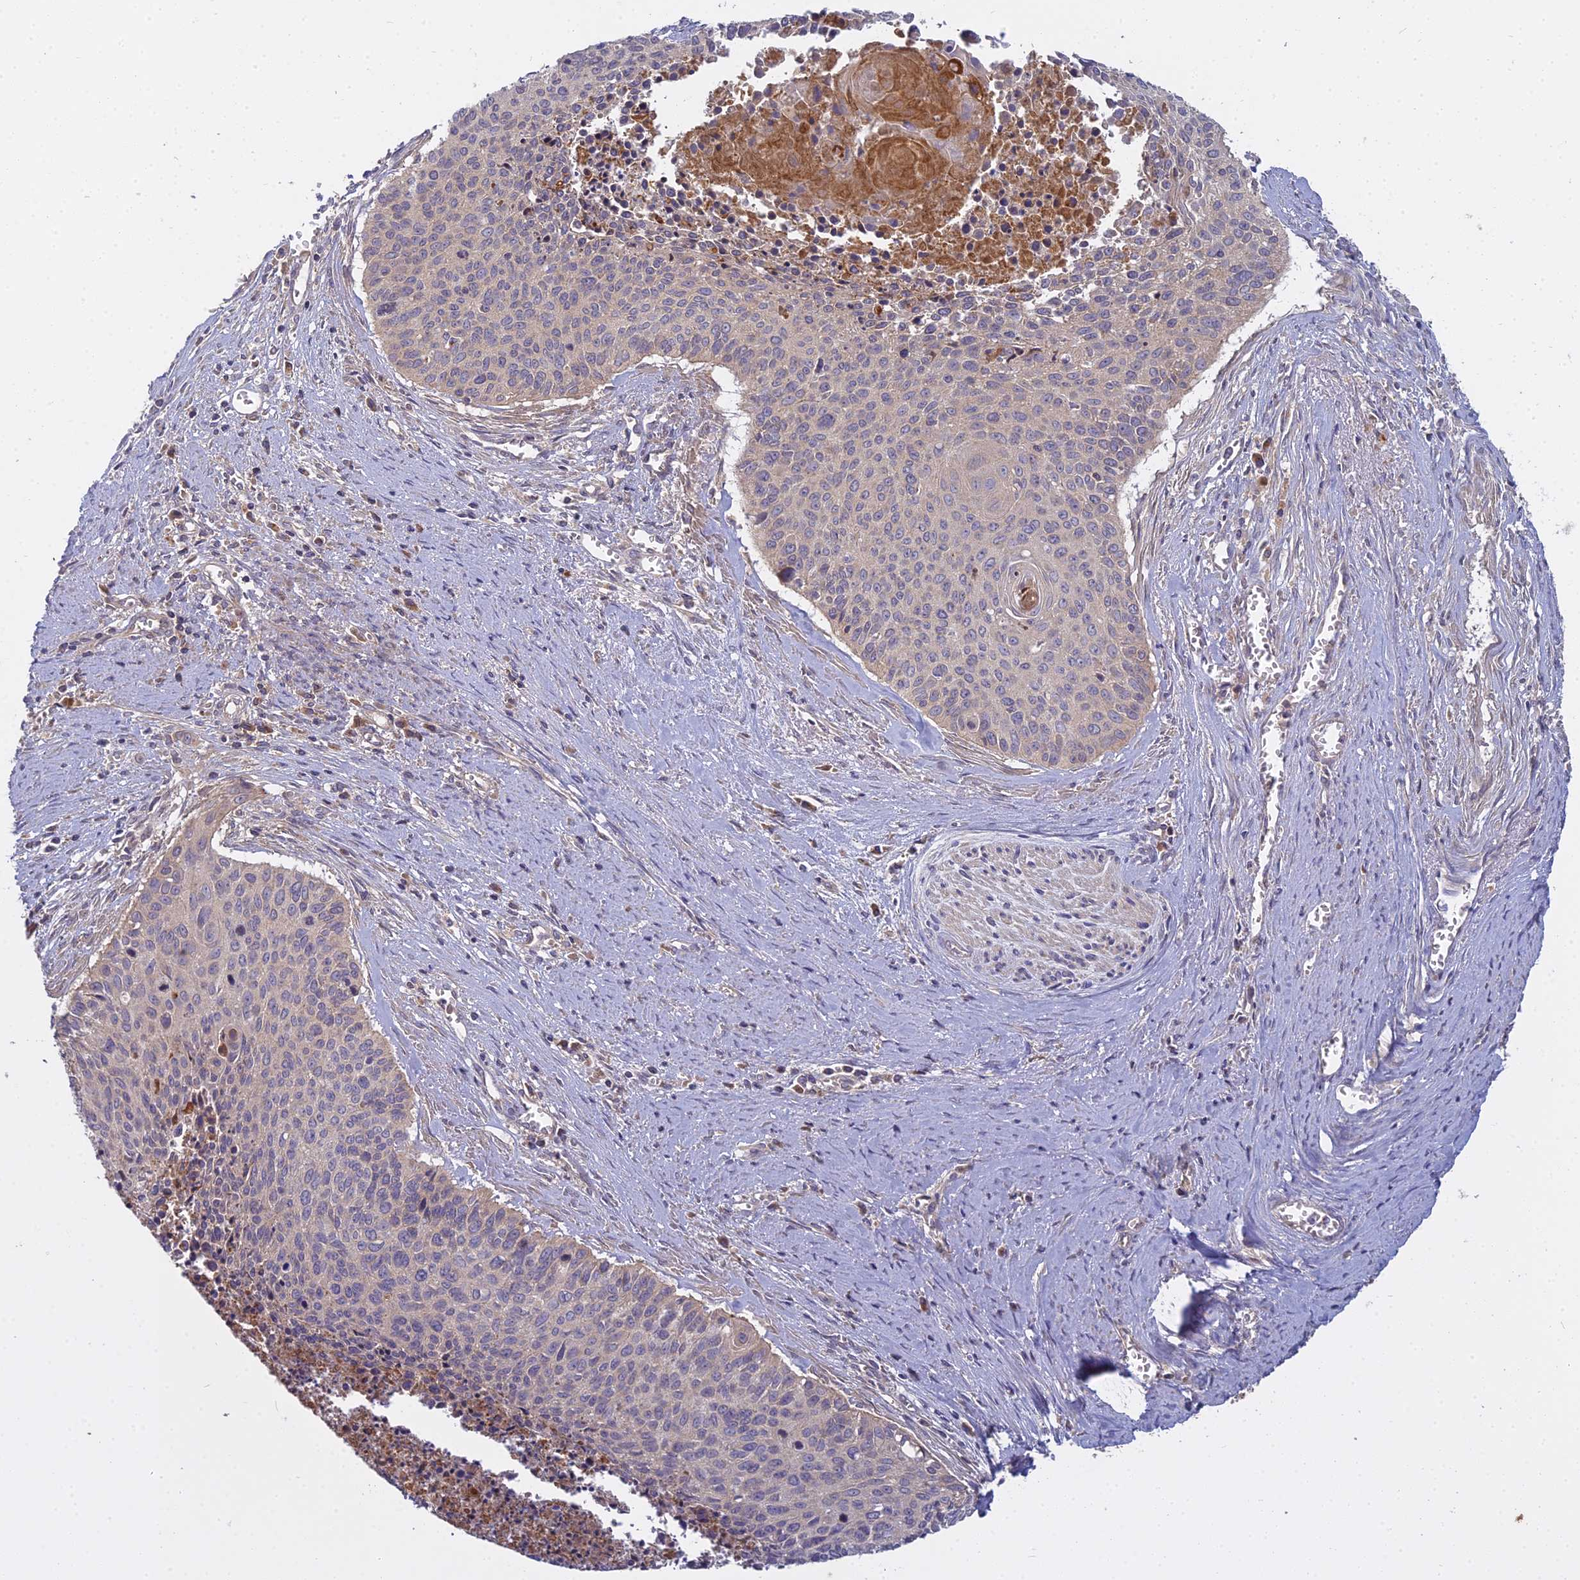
{"staining": {"intensity": "weak", "quantity": "25%-75%", "location": "cytoplasmic/membranous"}, "tissue": "cervical cancer", "cell_type": "Tumor cells", "image_type": "cancer", "snomed": [{"axis": "morphology", "description": "Squamous cell carcinoma, NOS"}, {"axis": "topography", "description": "Cervix"}], "caption": "The immunohistochemical stain labels weak cytoplasmic/membranous staining in tumor cells of cervical squamous cell carcinoma tissue.", "gene": "CCDC167", "patient": {"sex": "female", "age": 55}}